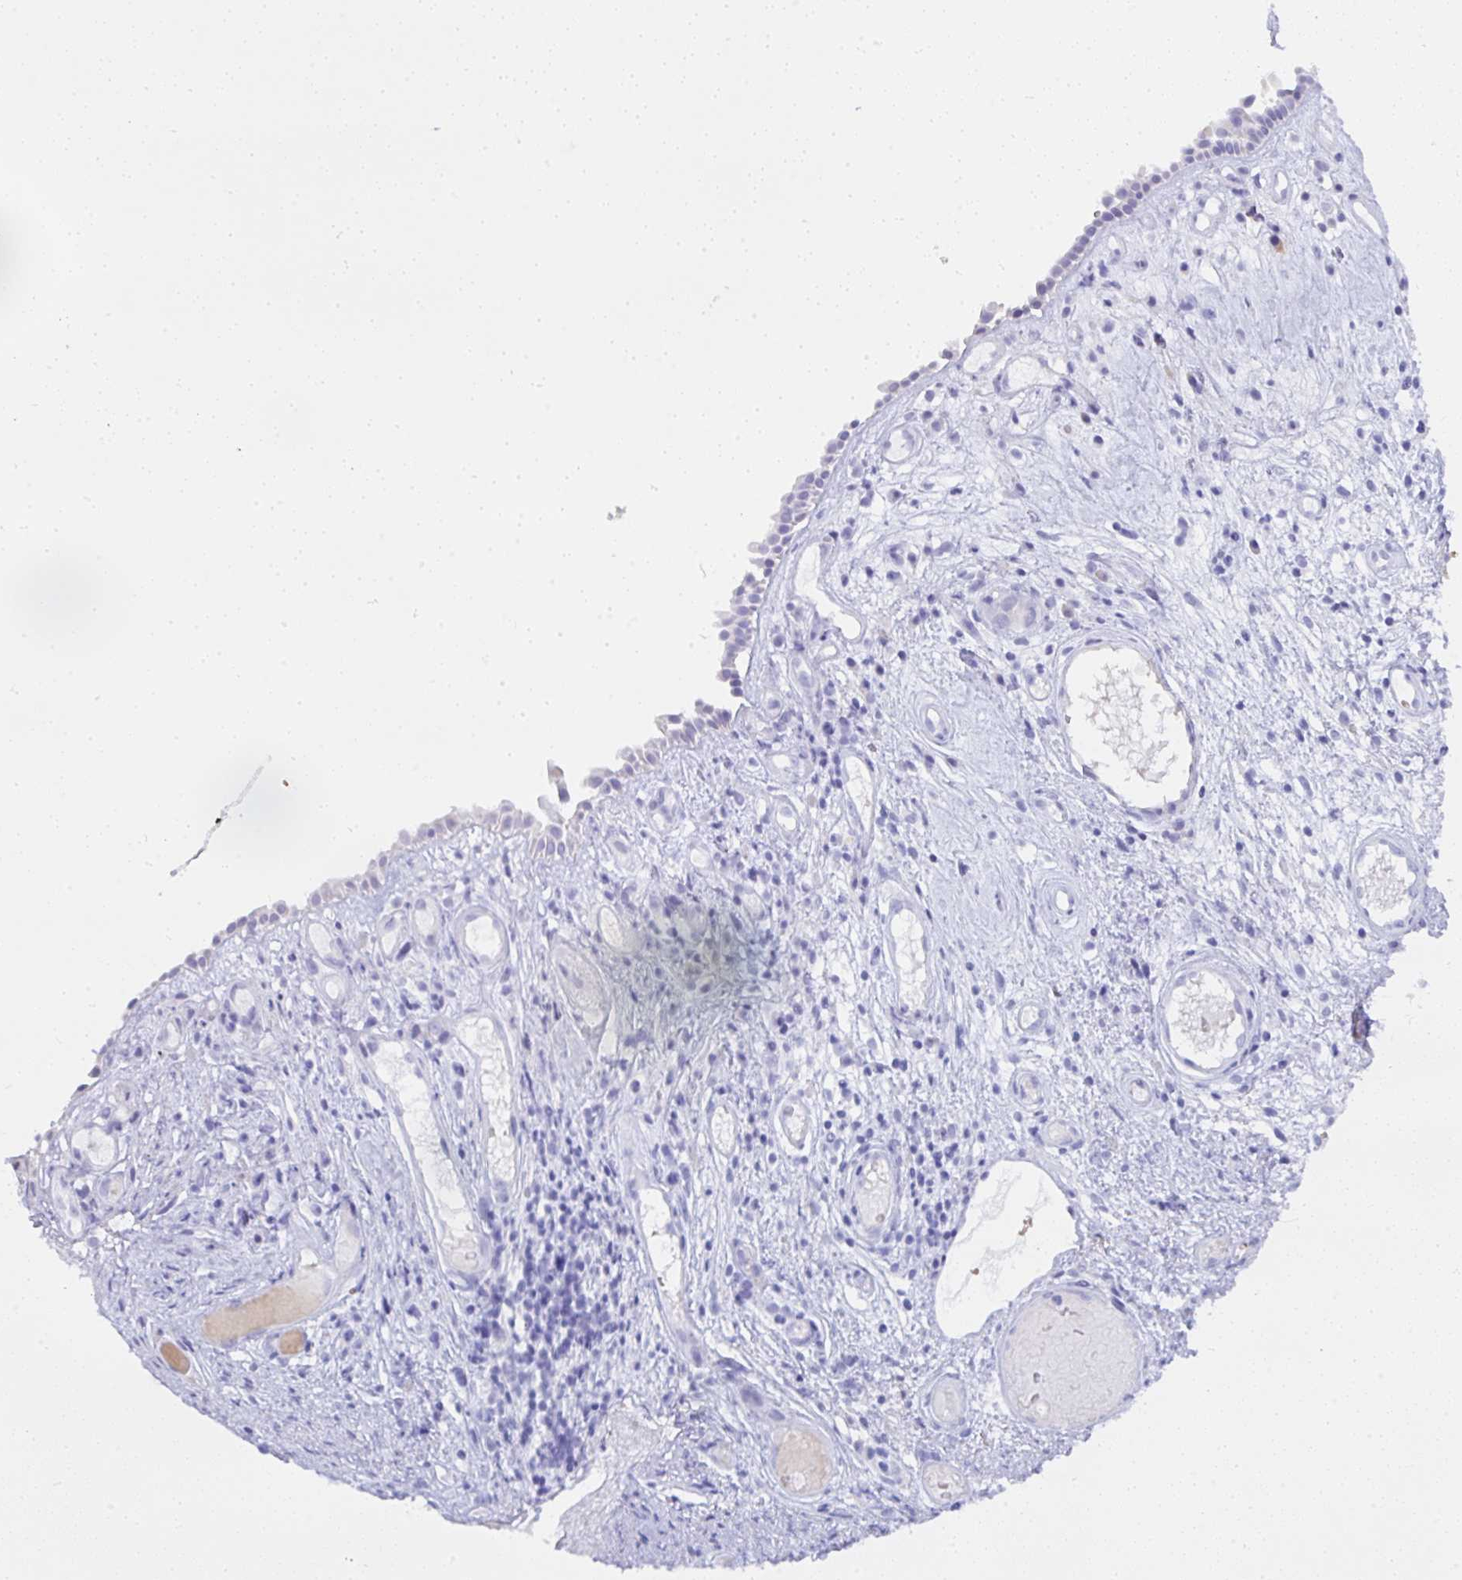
{"staining": {"intensity": "negative", "quantity": "none", "location": "none"}, "tissue": "nasopharynx", "cell_type": "Respiratory epithelial cells", "image_type": "normal", "snomed": [{"axis": "morphology", "description": "Normal tissue, NOS"}, {"axis": "morphology", "description": "Inflammation, NOS"}, {"axis": "topography", "description": "Nasopharynx"}], "caption": "Immunohistochemistry photomicrograph of unremarkable nasopharynx: nasopharynx stained with DAB (3,3'-diaminobenzidine) shows no significant protein positivity in respiratory epithelial cells. (DAB immunohistochemistry (IHC), high magnification).", "gene": "SEL1L2", "patient": {"sex": "male", "age": 54}}